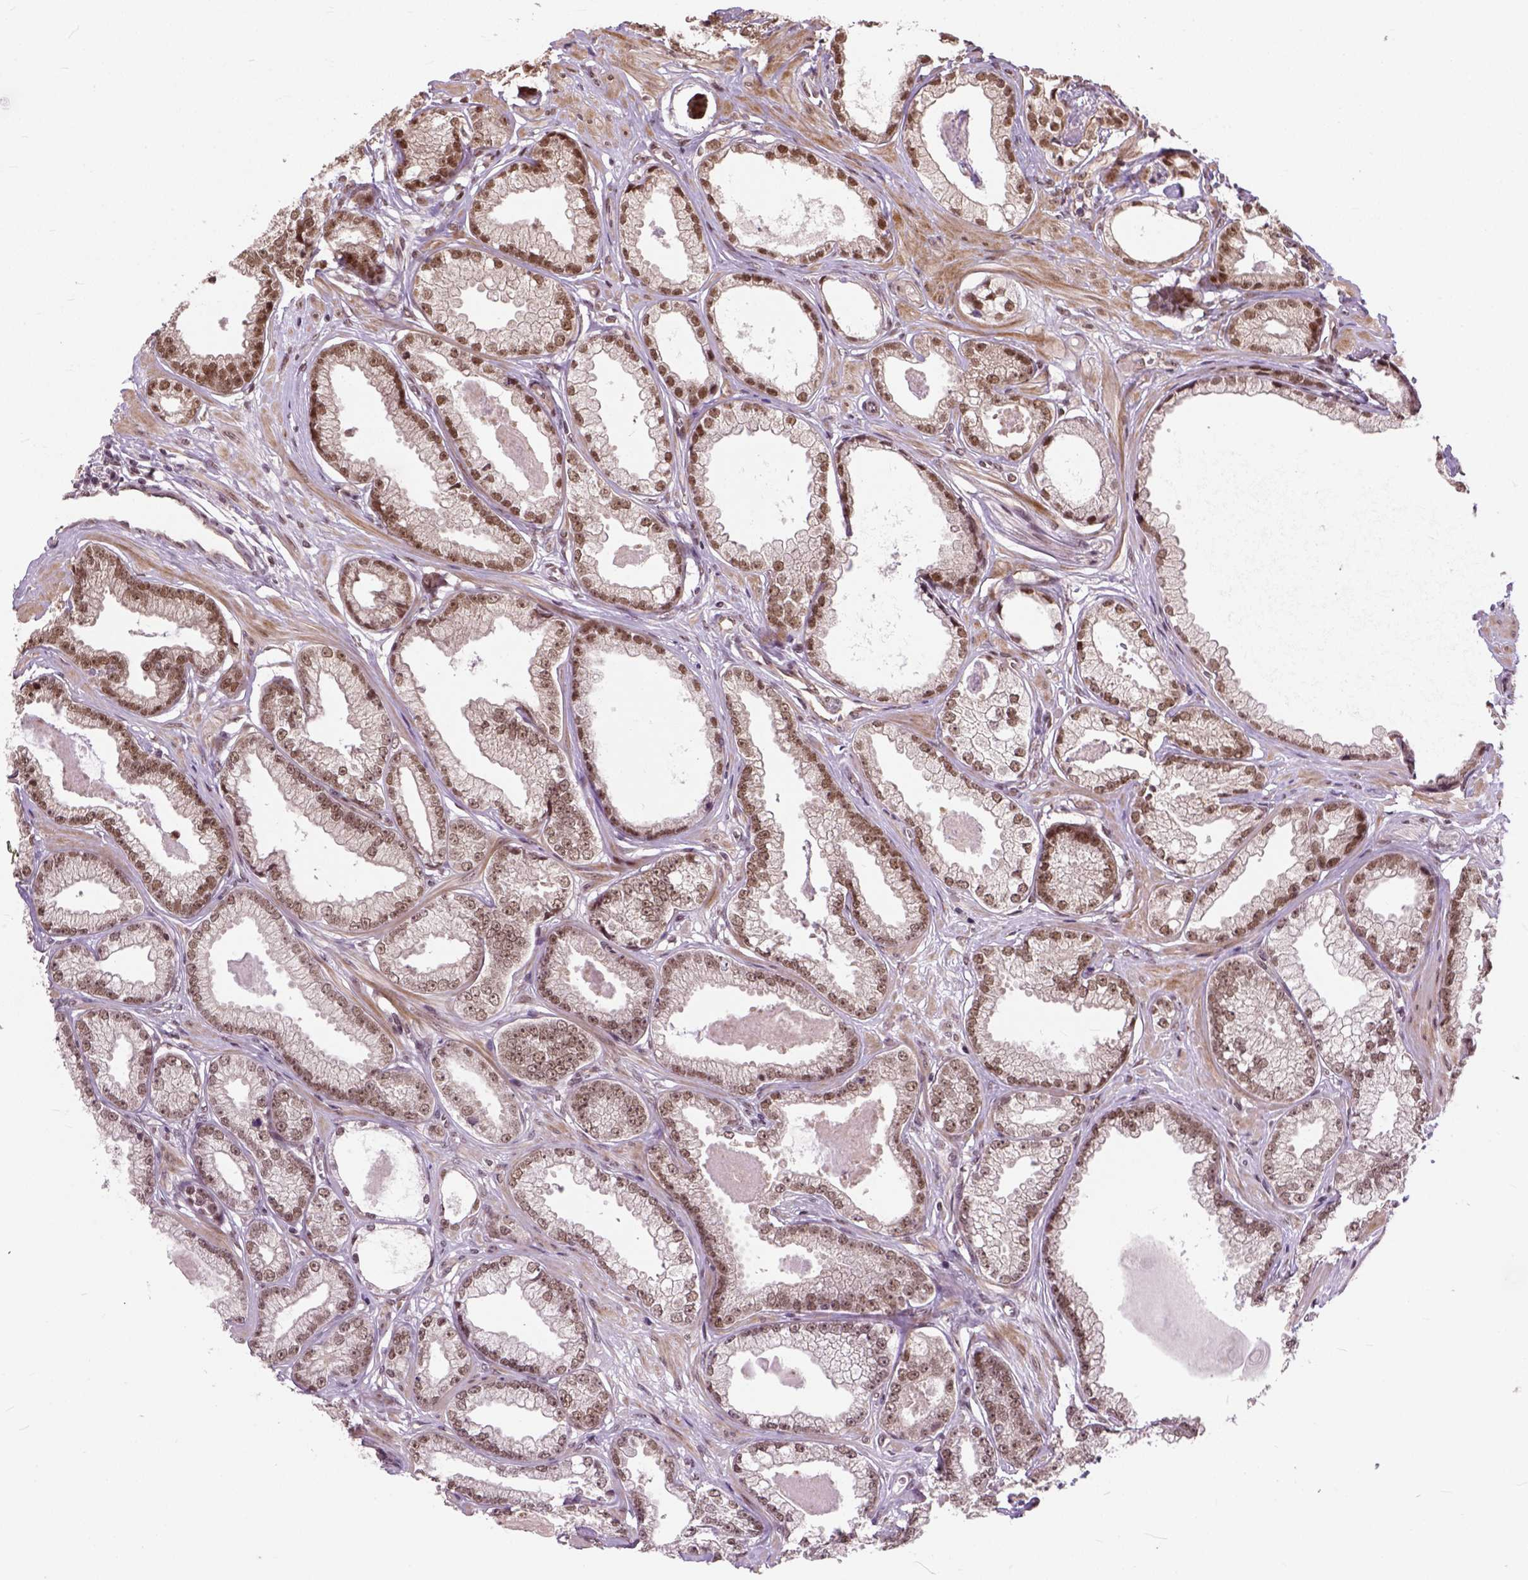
{"staining": {"intensity": "moderate", "quantity": ">75%", "location": "nuclear"}, "tissue": "prostate cancer", "cell_type": "Tumor cells", "image_type": "cancer", "snomed": [{"axis": "morphology", "description": "Adenocarcinoma, Low grade"}, {"axis": "topography", "description": "Prostate"}], "caption": "Immunohistochemistry histopathology image of human prostate cancer (low-grade adenocarcinoma) stained for a protein (brown), which demonstrates medium levels of moderate nuclear staining in approximately >75% of tumor cells.", "gene": "ZNF630", "patient": {"sex": "male", "age": 64}}